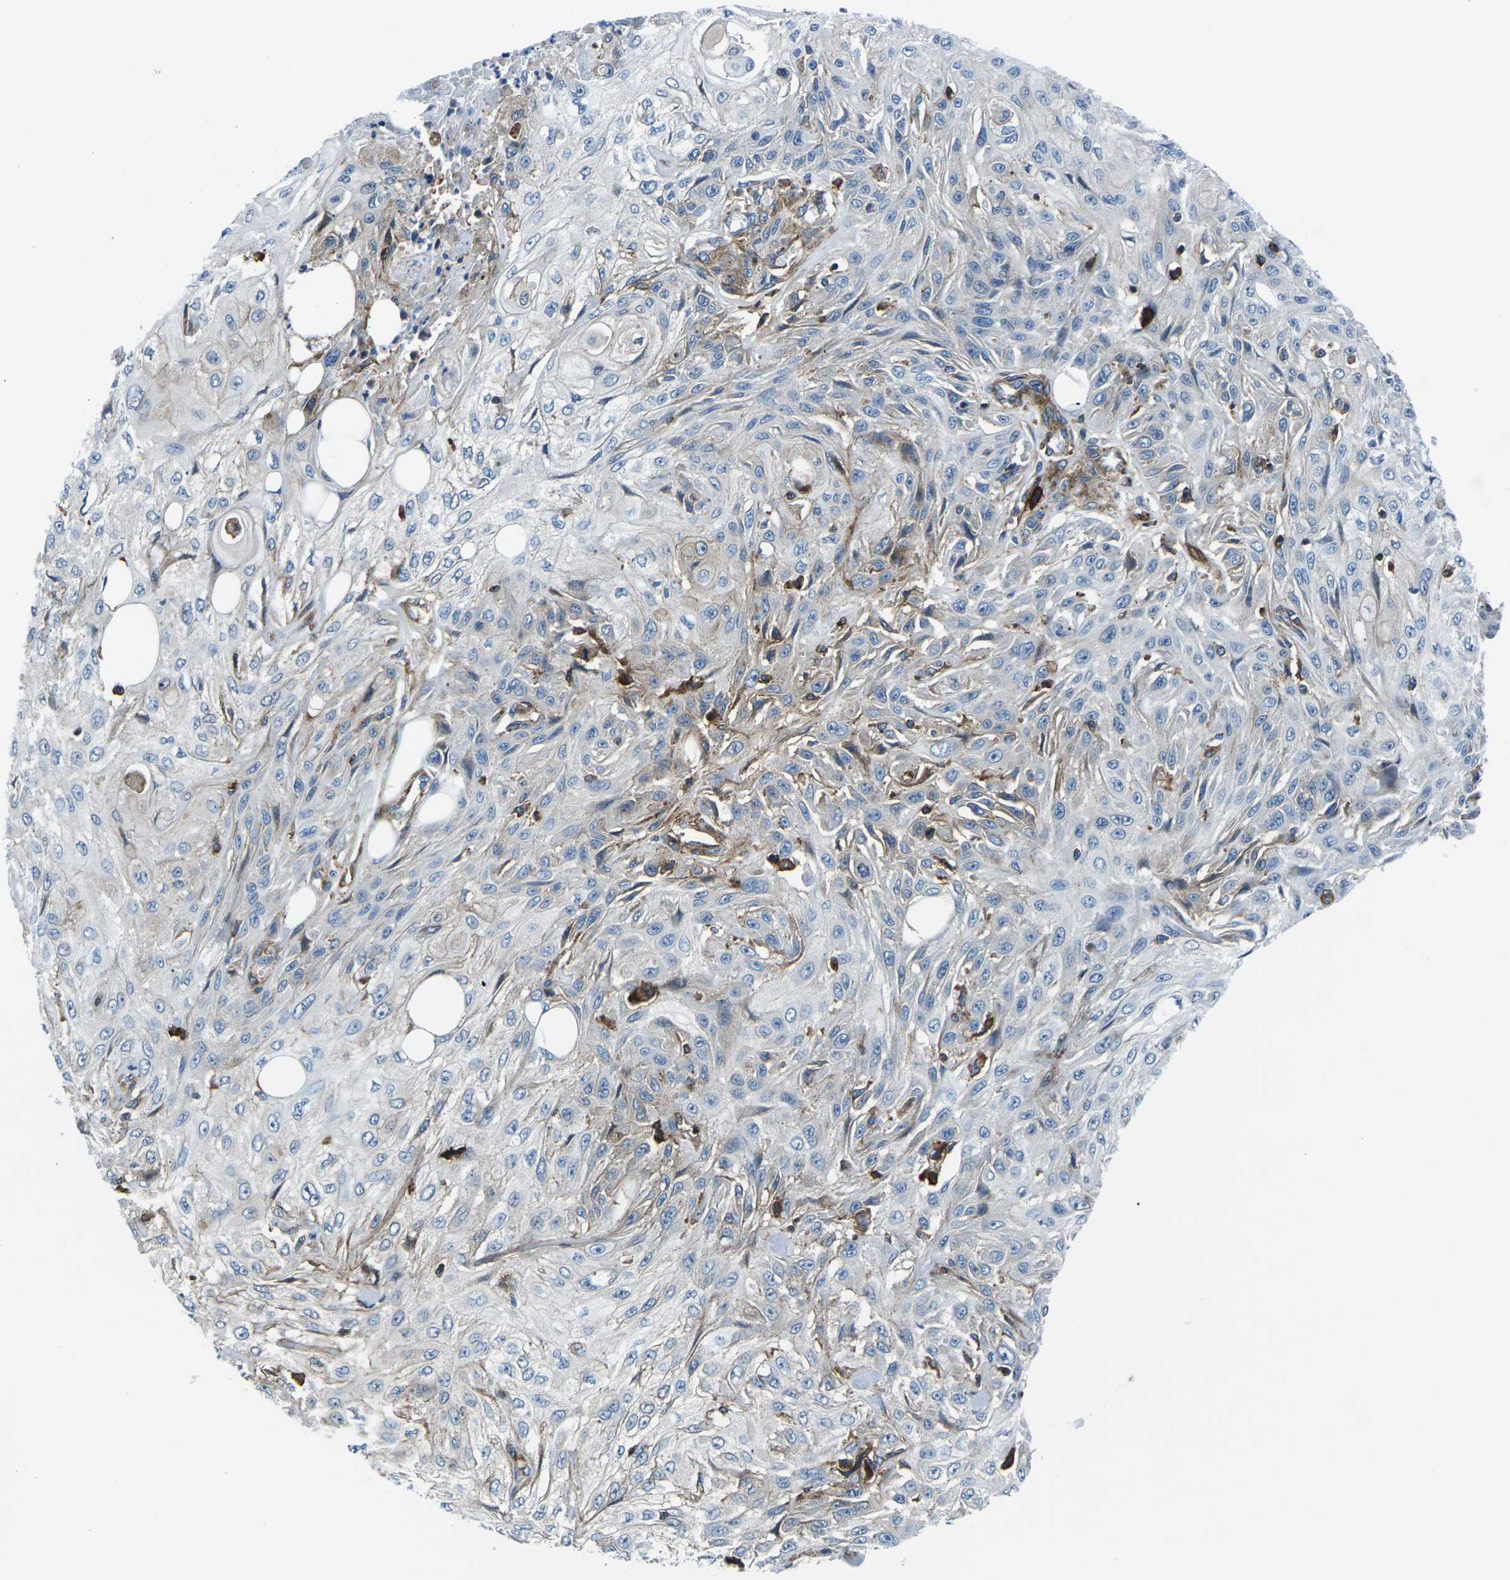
{"staining": {"intensity": "weak", "quantity": "<25%", "location": "cytoplasmic/membranous"}, "tissue": "skin cancer", "cell_type": "Tumor cells", "image_type": "cancer", "snomed": [{"axis": "morphology", "description": "Squamous cell carcinoma, NOS"}, {"axis": "topography", "description": "Skin"}], "caption": "DAB (3,3'-diaminobenzidine) immunohistochemical staining of human skin cancer (squamous cell carcinoma) shows no significant positivity in tumor cells. (Brightfield microscopy of DAB immunohistochemistry (IHC) at high magnification).", "gene": "SOCS4", "patient": {"sex": "male", "age": 75}}